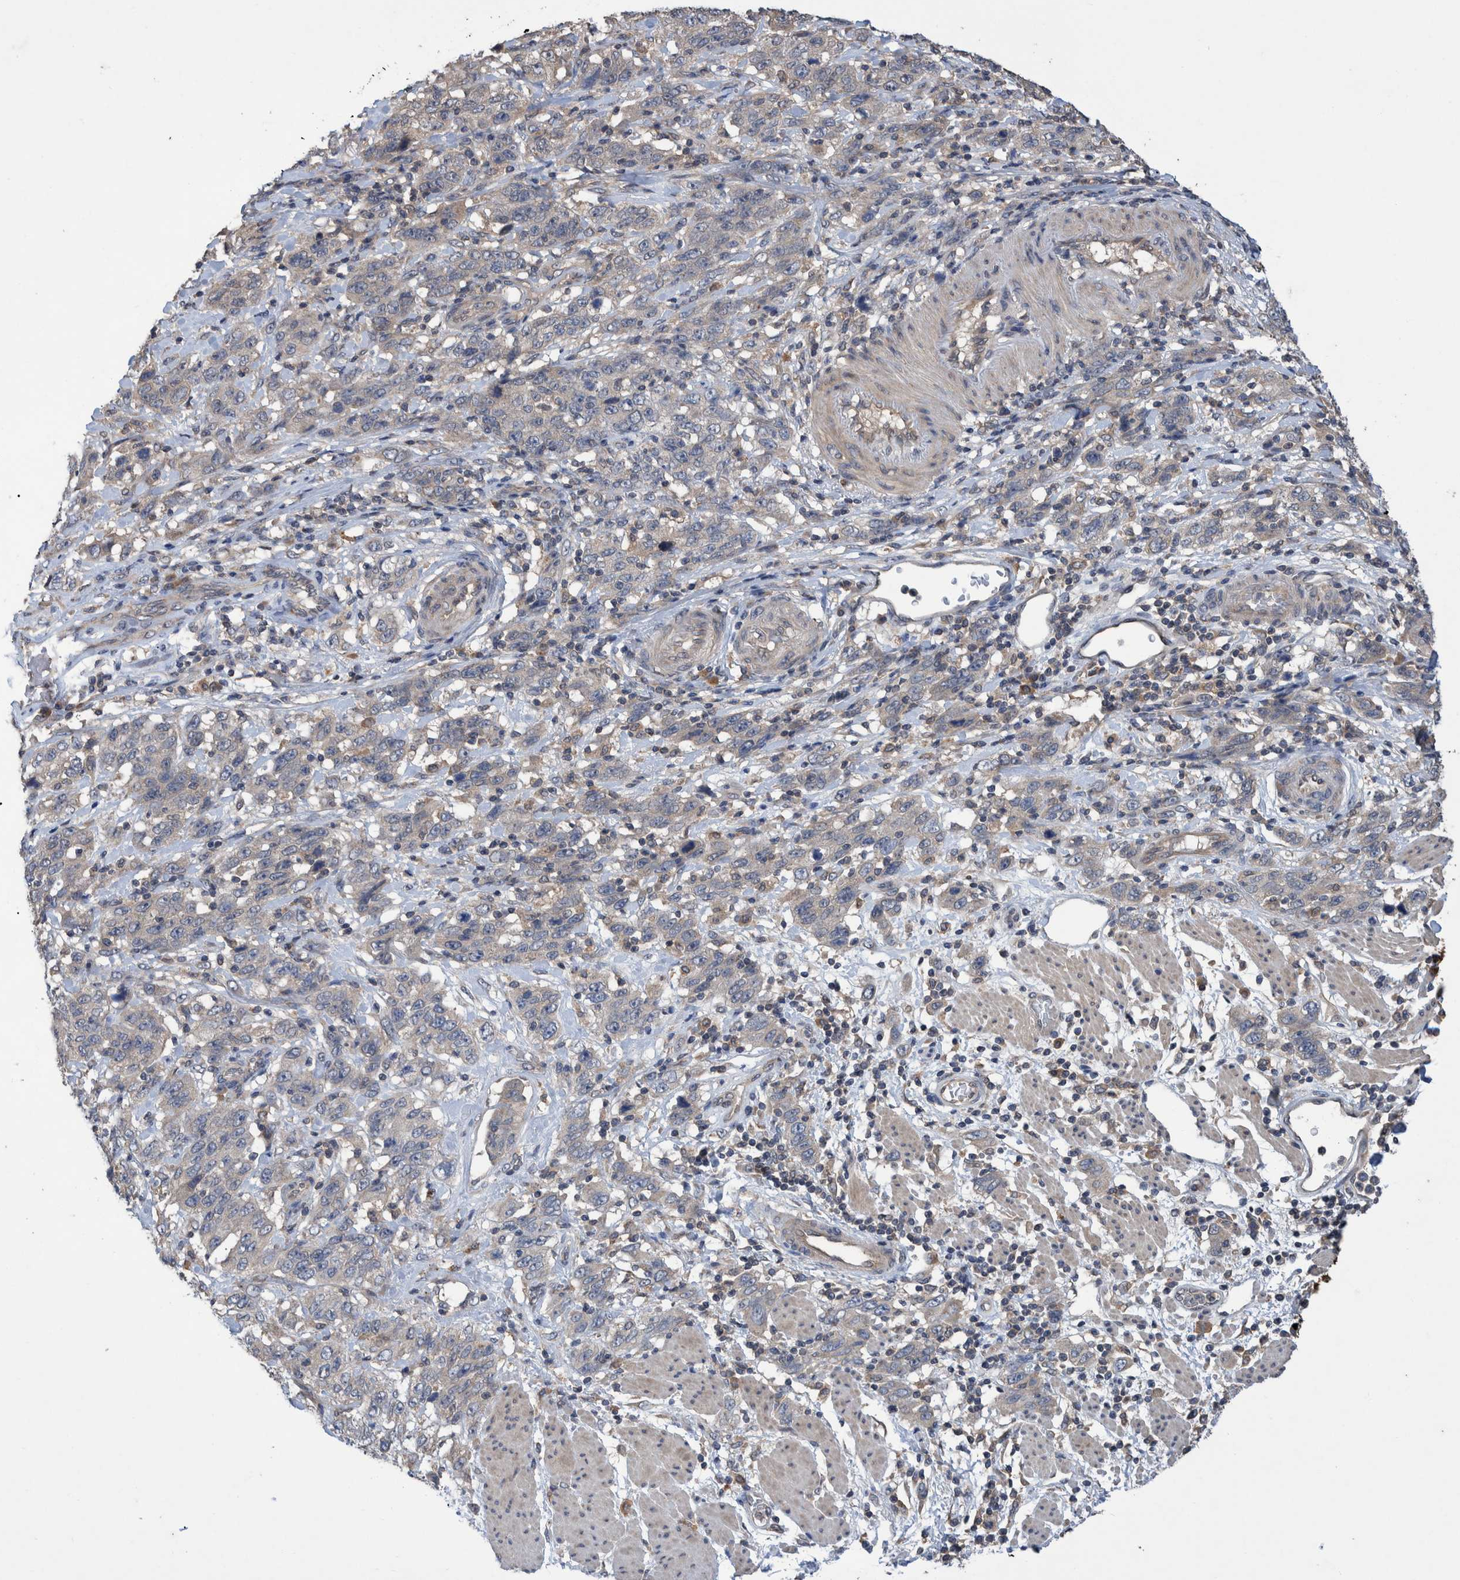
{"staining": {"intensity": "weak", "quantity": "25%-75%", "location": "cytoplasmic/membranous"}, "tissue": "stomach cancer", "cell_type": "Tumor cells", "image_type": "cancer", "snomed": [{"axis": "morphology", "description": "Adenocarcinoma, NOS"}, {"axis": "topography", "description": "Stomach"}], "caption": "Stomach adenocarcinoma stained with a brown dye displays weak cytoplasmic/membranous positive positivity in approximately 25%-75% of tumor cells.", "gene": "PLPBP", "patient": {"sex": "male", "age": 48}}